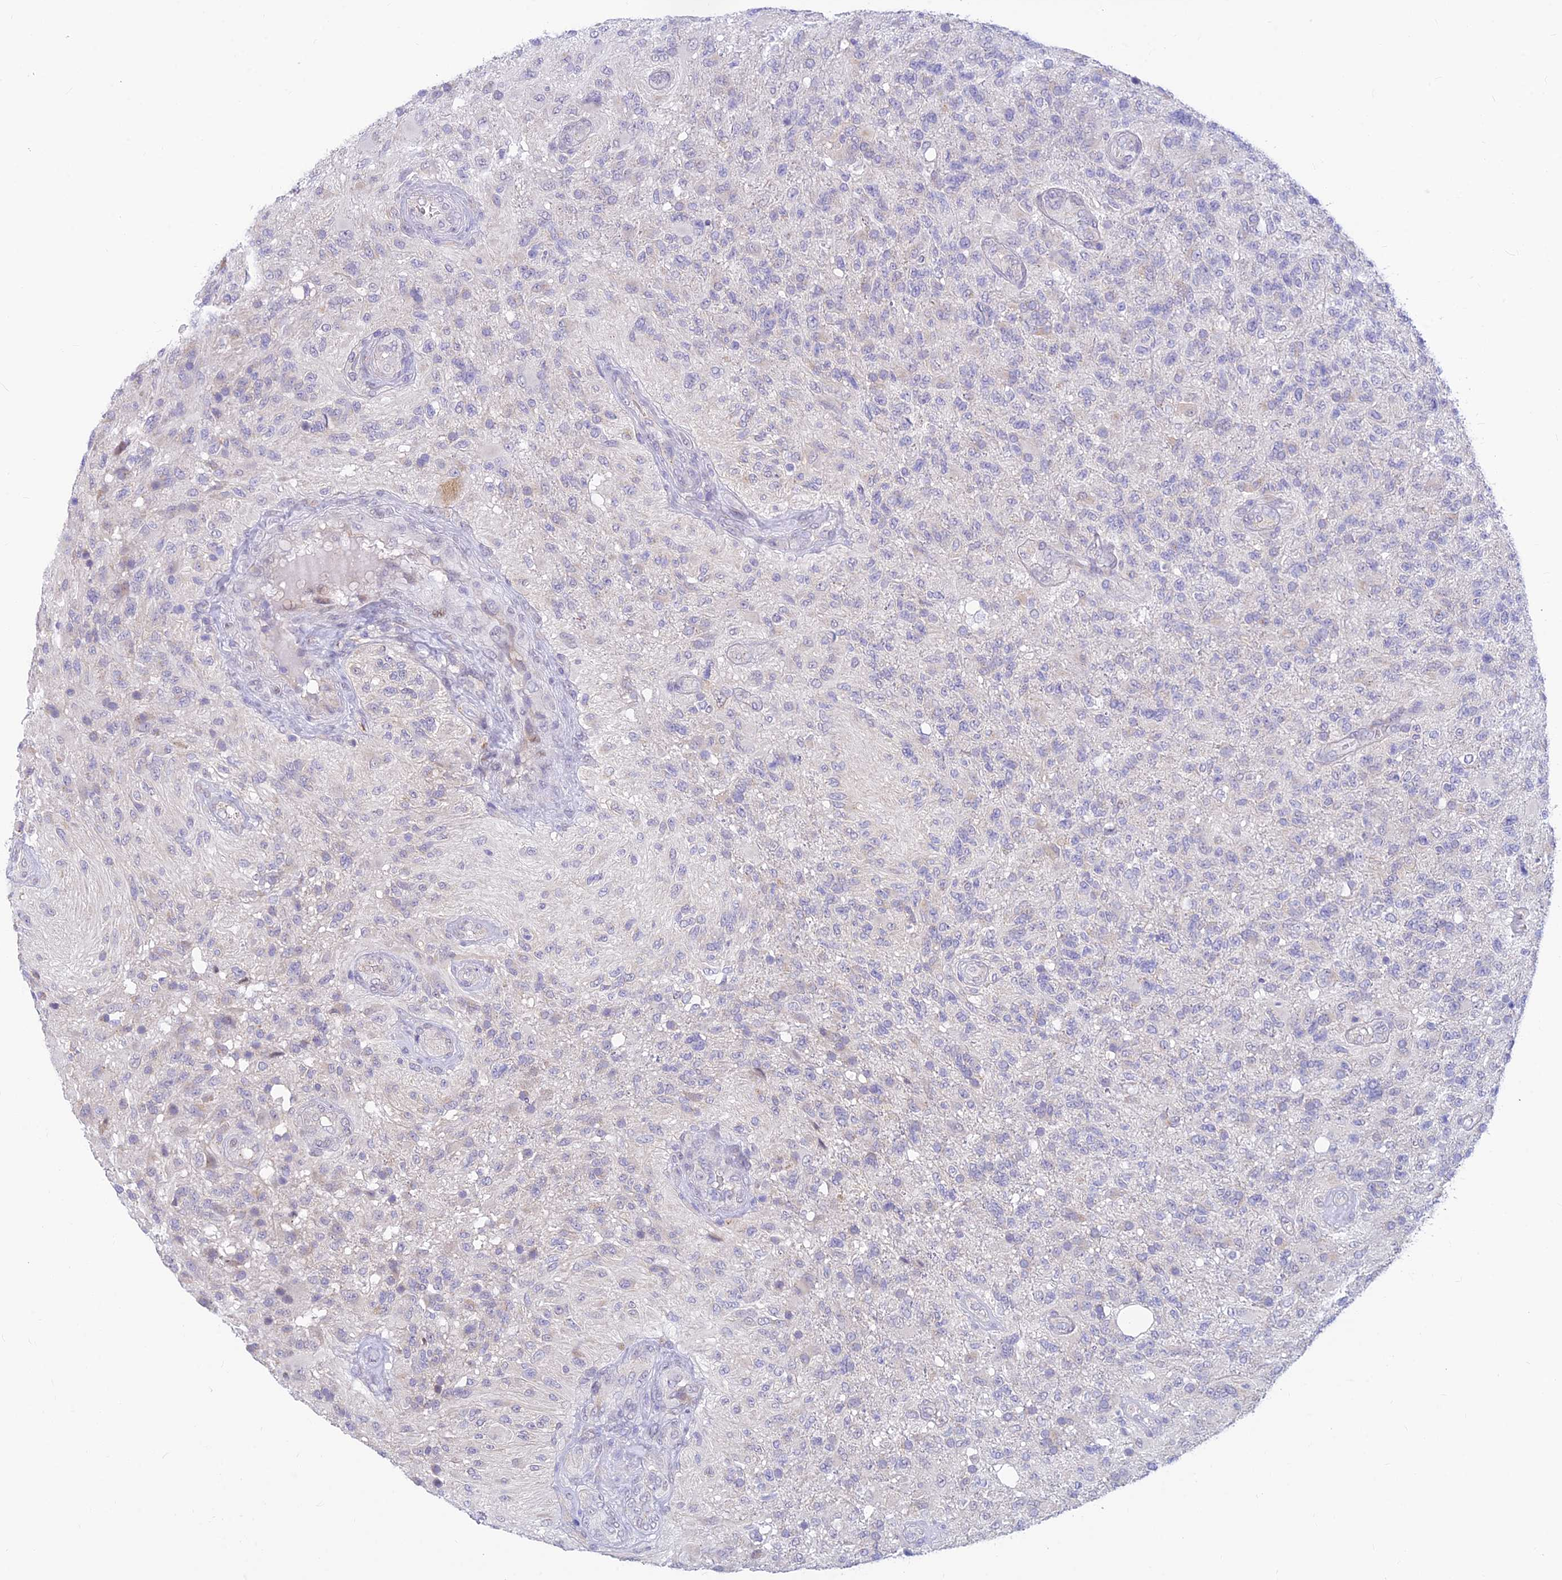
{"staining": {"intensity": "negative", "quantity": "none", "location": "none"}, "tissue": "glioma", "cell_type": "Tumor cells", "image_type": "cancer", "snomed": [{"axis": "morphology", "description": "Glioma, malignant, High grade"}, {"axis": "topography", "description": "Brain"}], "caption": "This micrograph is of malignant glioma (high-grade) stained with IHC to label a protein in brown with the nuclei are counter-stained blue. There is no positivity in tumor cells.", "gene": "INKA1", "patient": {"sex": "male", "age": 56}}